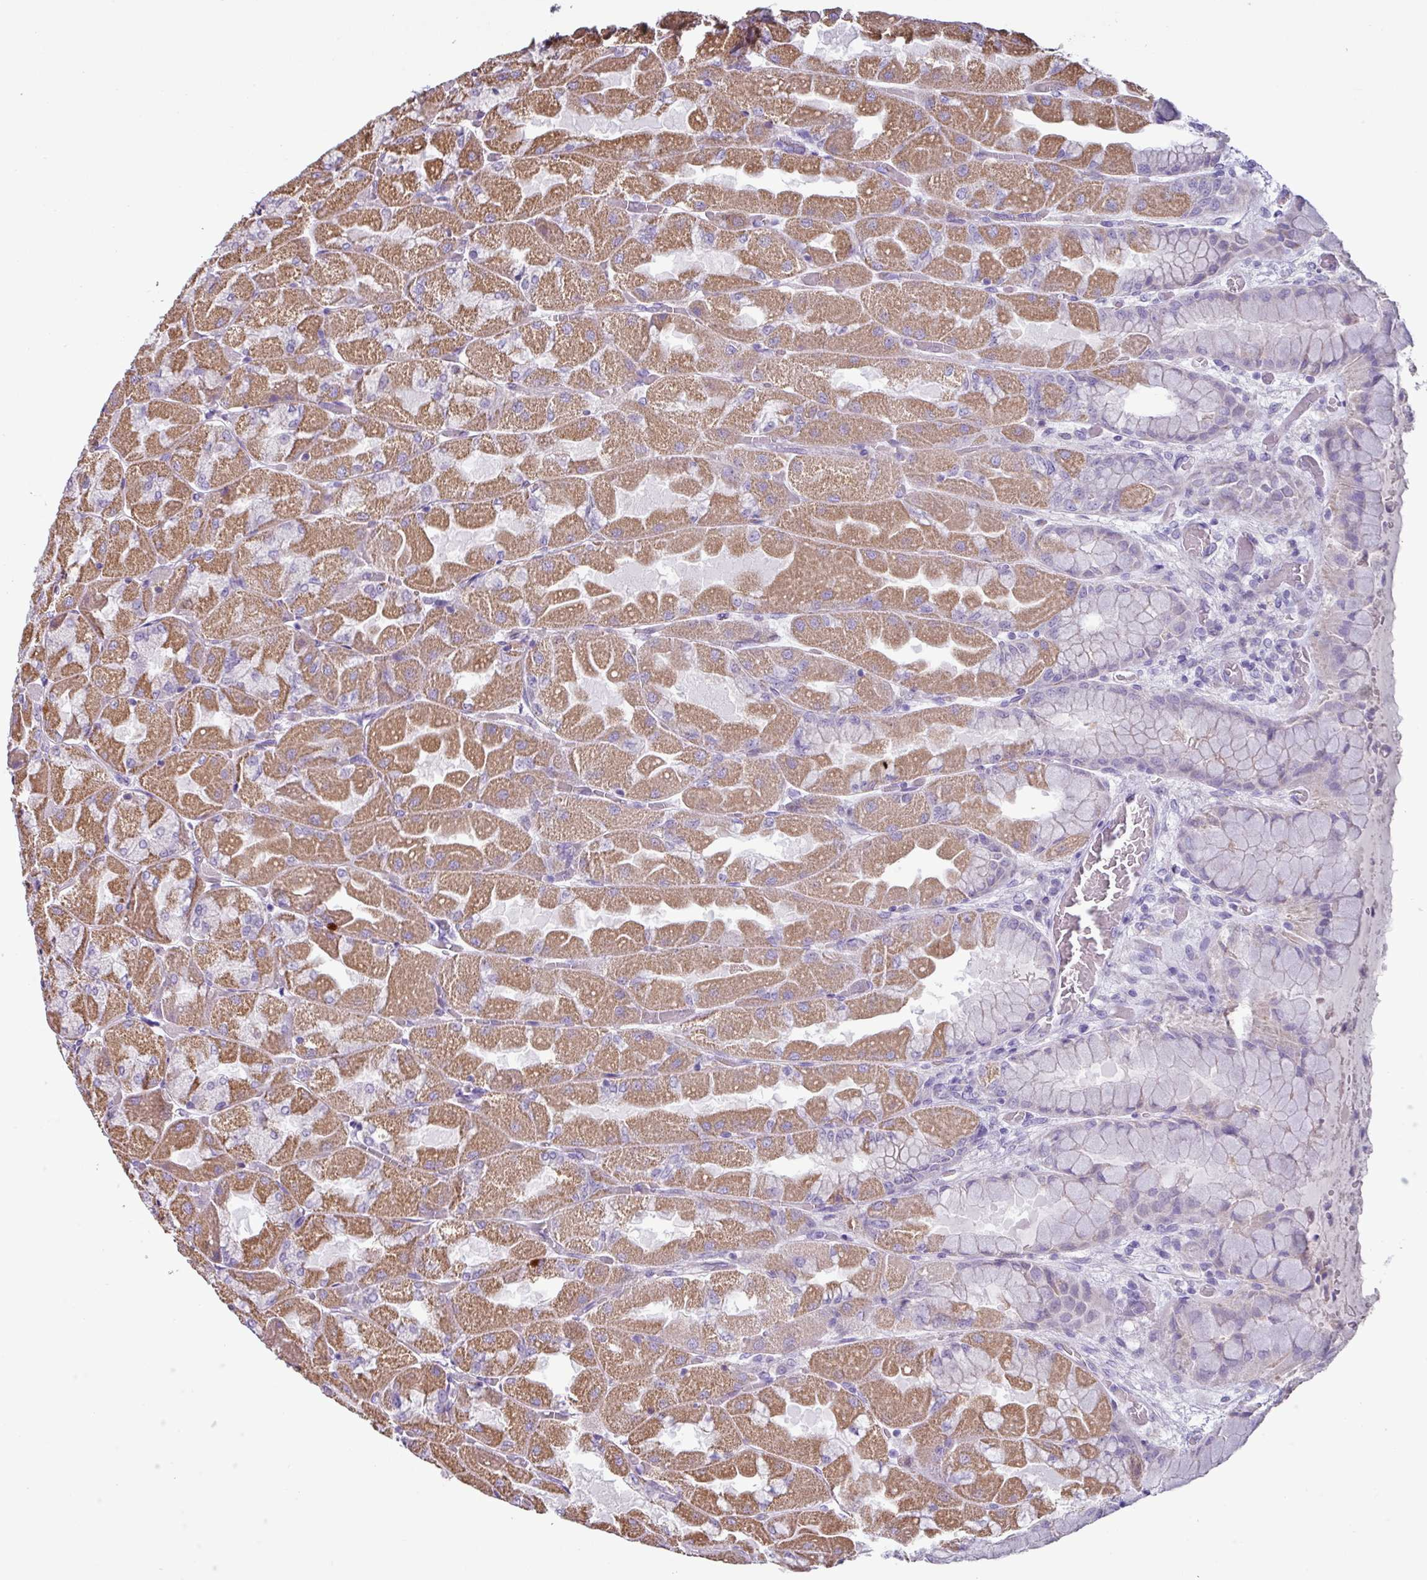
{"staining": {"intensity": "moderate", "quantity": "25%-75%", "location": "cytoplasmic/membranous"}, "tissue": "stomach", "cell_type": "Glandular cells", "image_type": "normal", "snomed": [{"axis": "morphology", "description": "Normal tissue, NOS"}, {"axis": "topography", "description": "Stomach"}], "caption": "Protein staining of unremarkable stomach demonstrates moderate cytoplasmic/membranous staining in about 25%-75% of glandular cells. (DAB IHC, brown staining for protein, blue staining for nuclei).", "gene": "RGS16", "patient": {"sex": "female", "age": 61}}